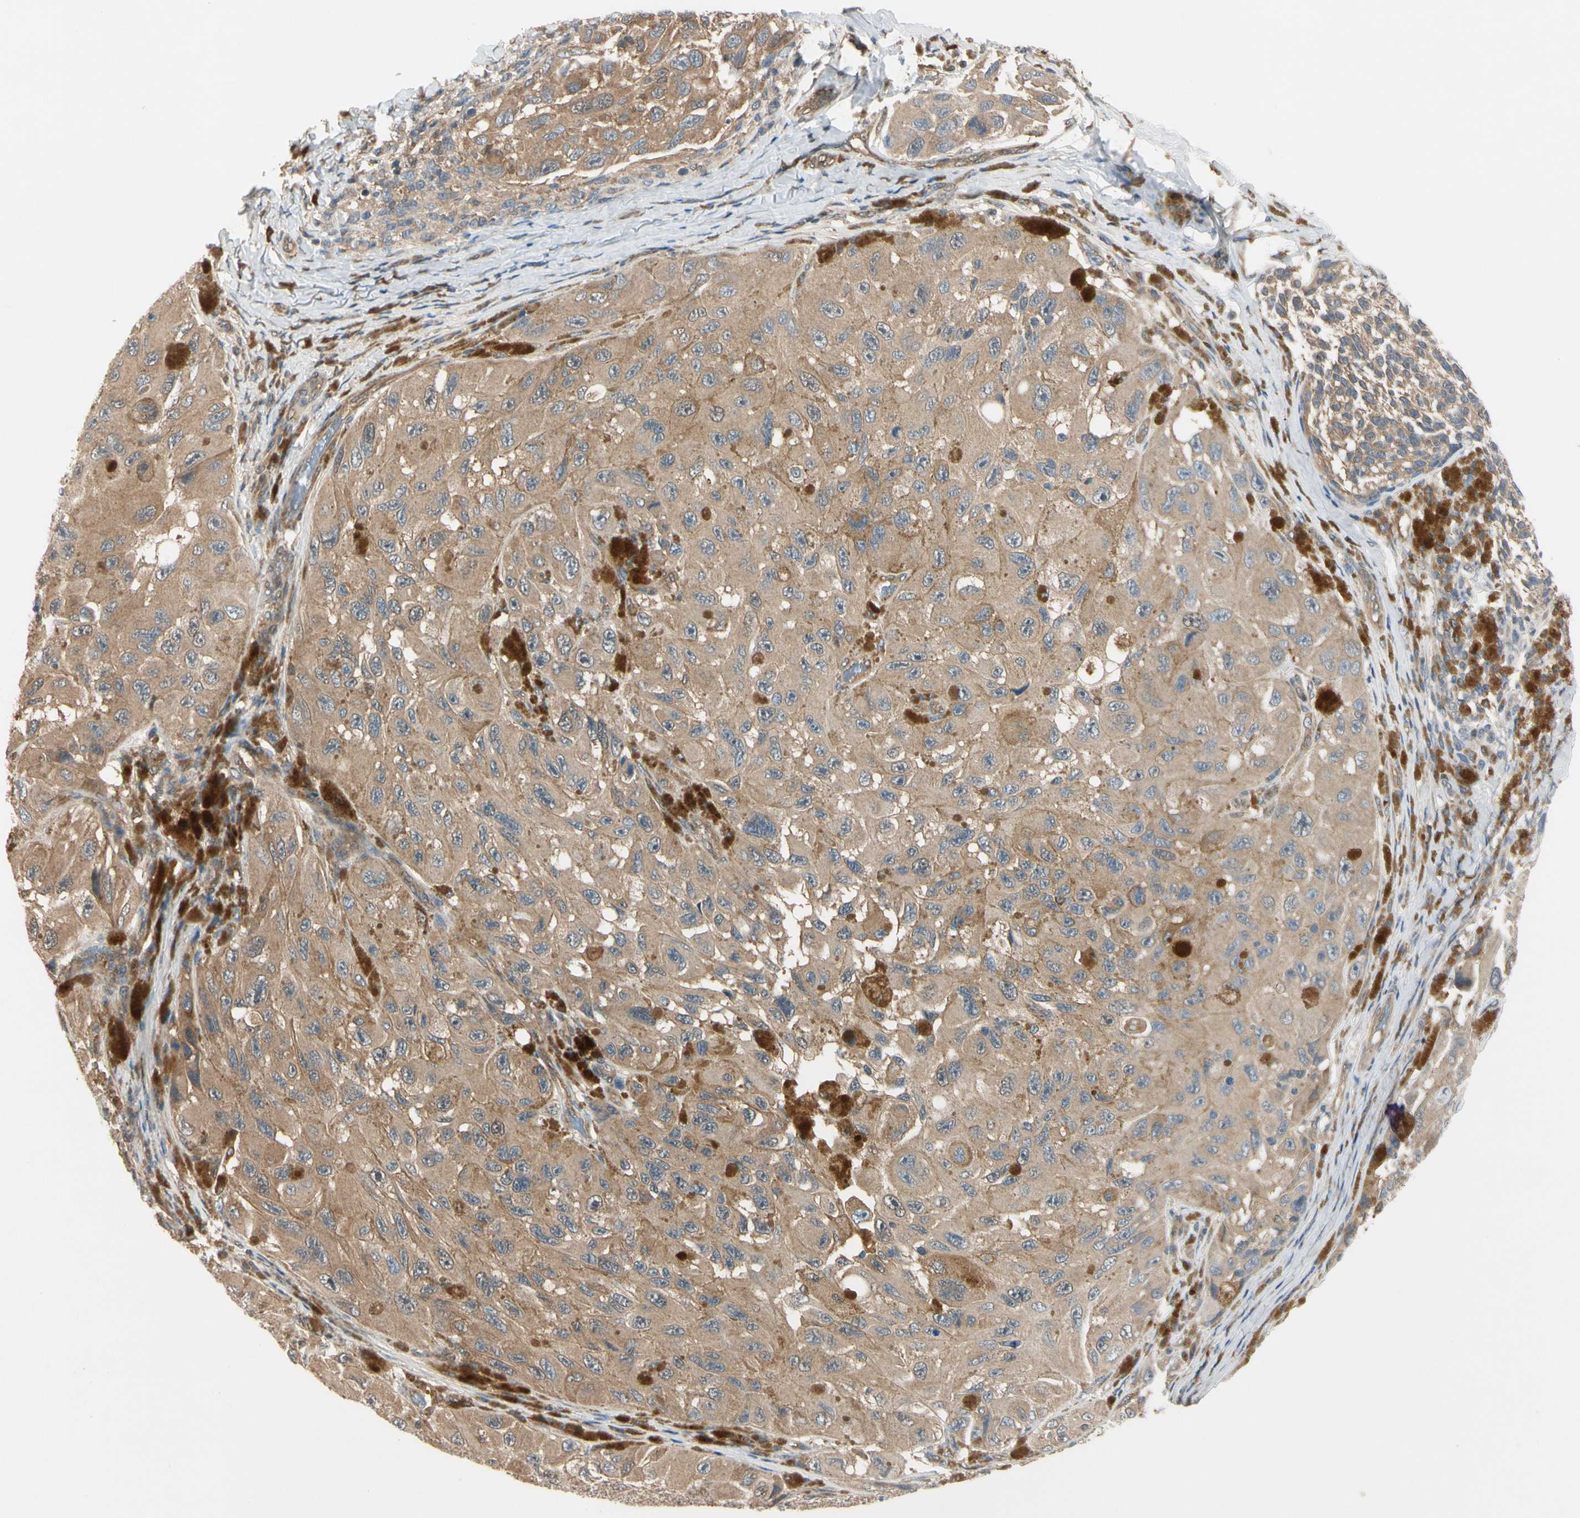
{"staining": {"intensity": "moderate", "quantity": ">75%", "location": "cytoplasmic/membranous"}, "tissue": "melanoma", "cell_type": "Tumor cells", "image_type": "cancer", "snomed": [{"axis": "morphology", "description": "Malignant melanoma, NOS"}, {"axis": "topography", "description": "Skin"}], "caption": "There is medium levels of moderate cytoplasmic/membranous expression in tumor cells of malignant melanoma, as demonstrated by immunohistochemical staining (brown color).", "gene": "RASGRF1", "patient": {"sex": "female", "age": 73}}